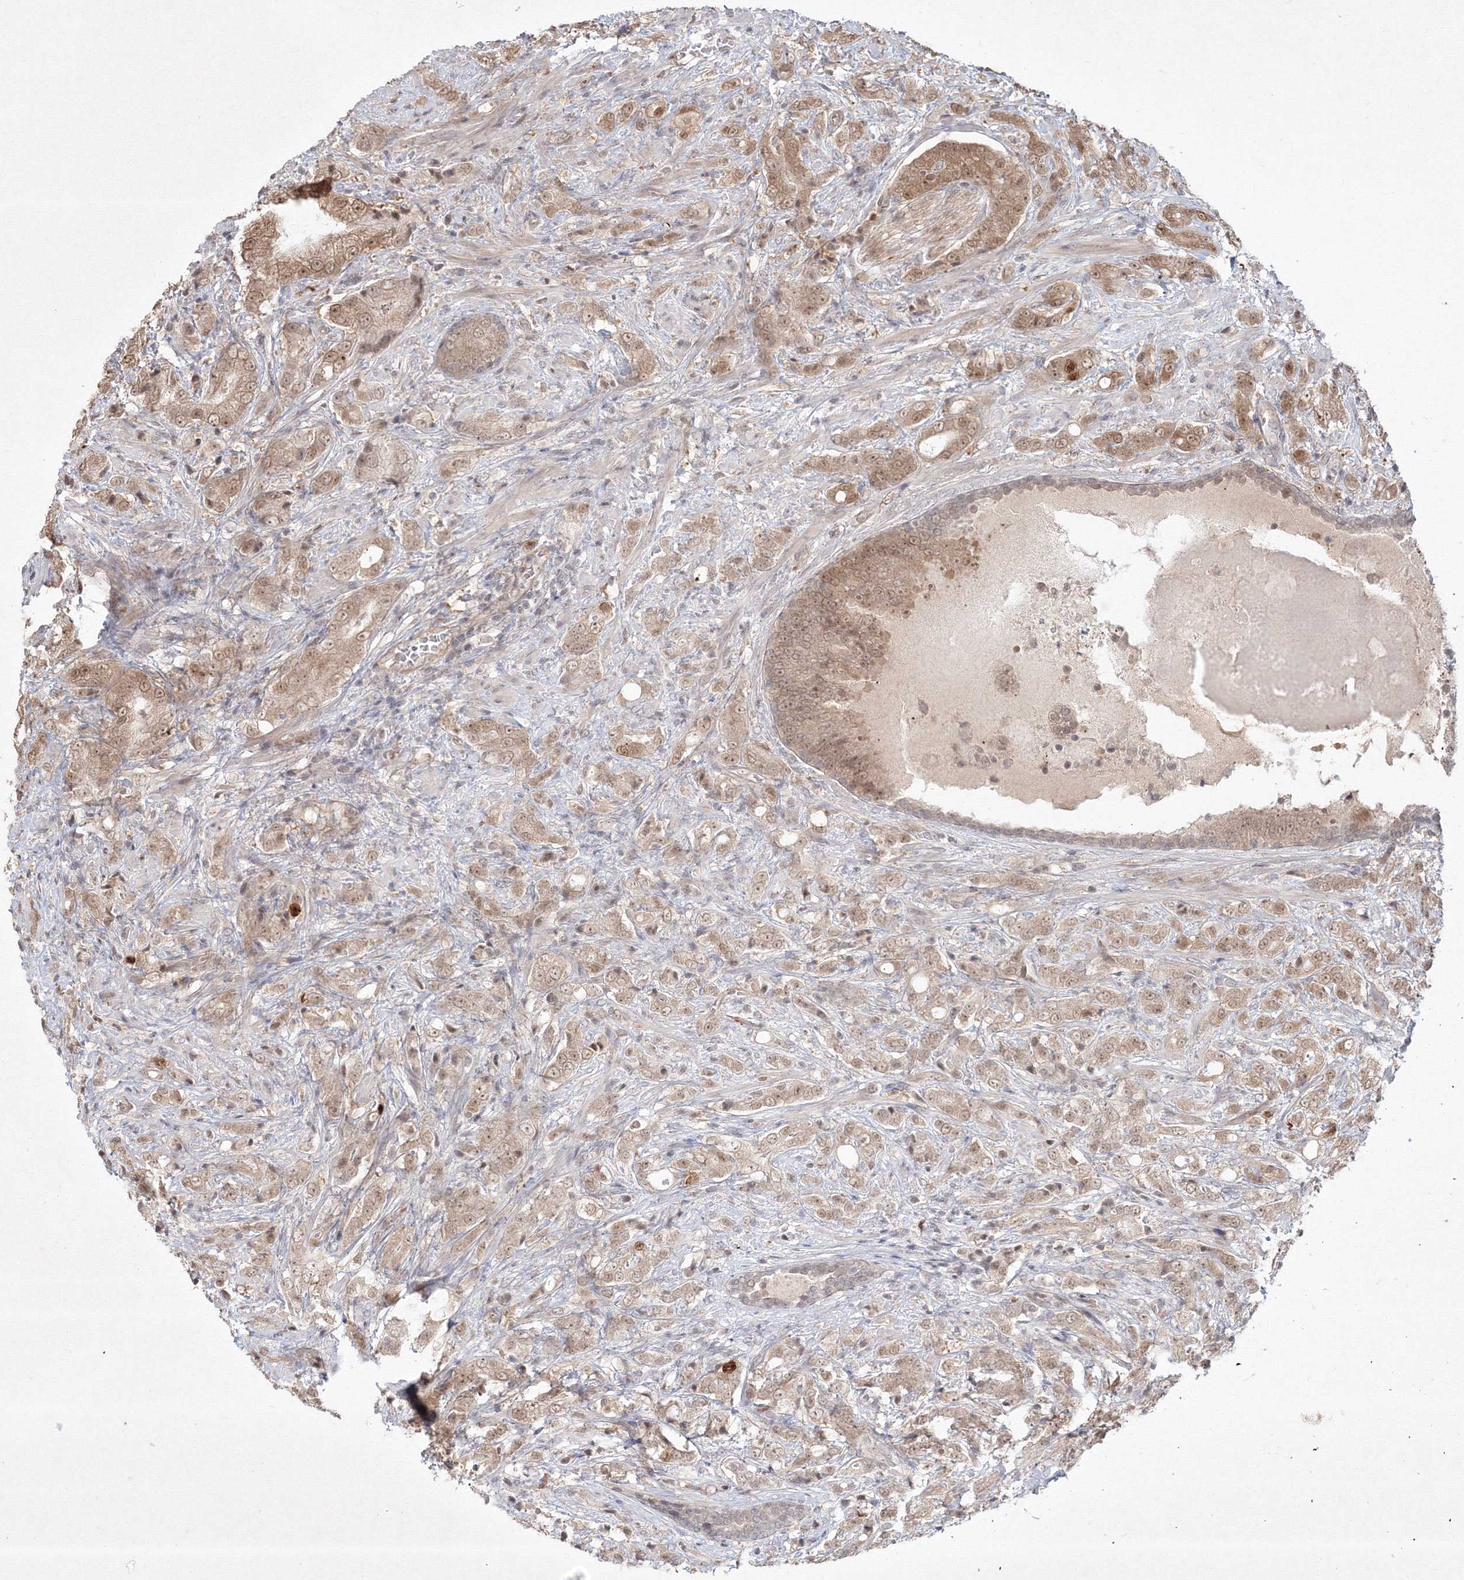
{"staining": {"intensity": "weak", "quantity": ">75%", "location": "cytoplasmic/membranous,nuclear"}, "tissue": "prostate cancer", "cell_type": "Tumor cells", "image_type": "cancer", "snomed": [{"axis": "morphology", "description": "Adenocarcinoma, High grade"}, {"axis": "topography", "description": "Prostate"}], "caption": "Protein expression analysis of human high-grade adenocarcinoma (prostate) reveals weak cytoplasmic/membranous and nuclear expression in approximately >75% of tumor cells. The protein of interest is stained brown, and the nuclei are stained in blue (DAB (3,3'-diaminobenzidine) IHC with brightfield microscopy, high magnification).", "gene": "KIF20A", "patient": {"sex": "male", "age": 57}}